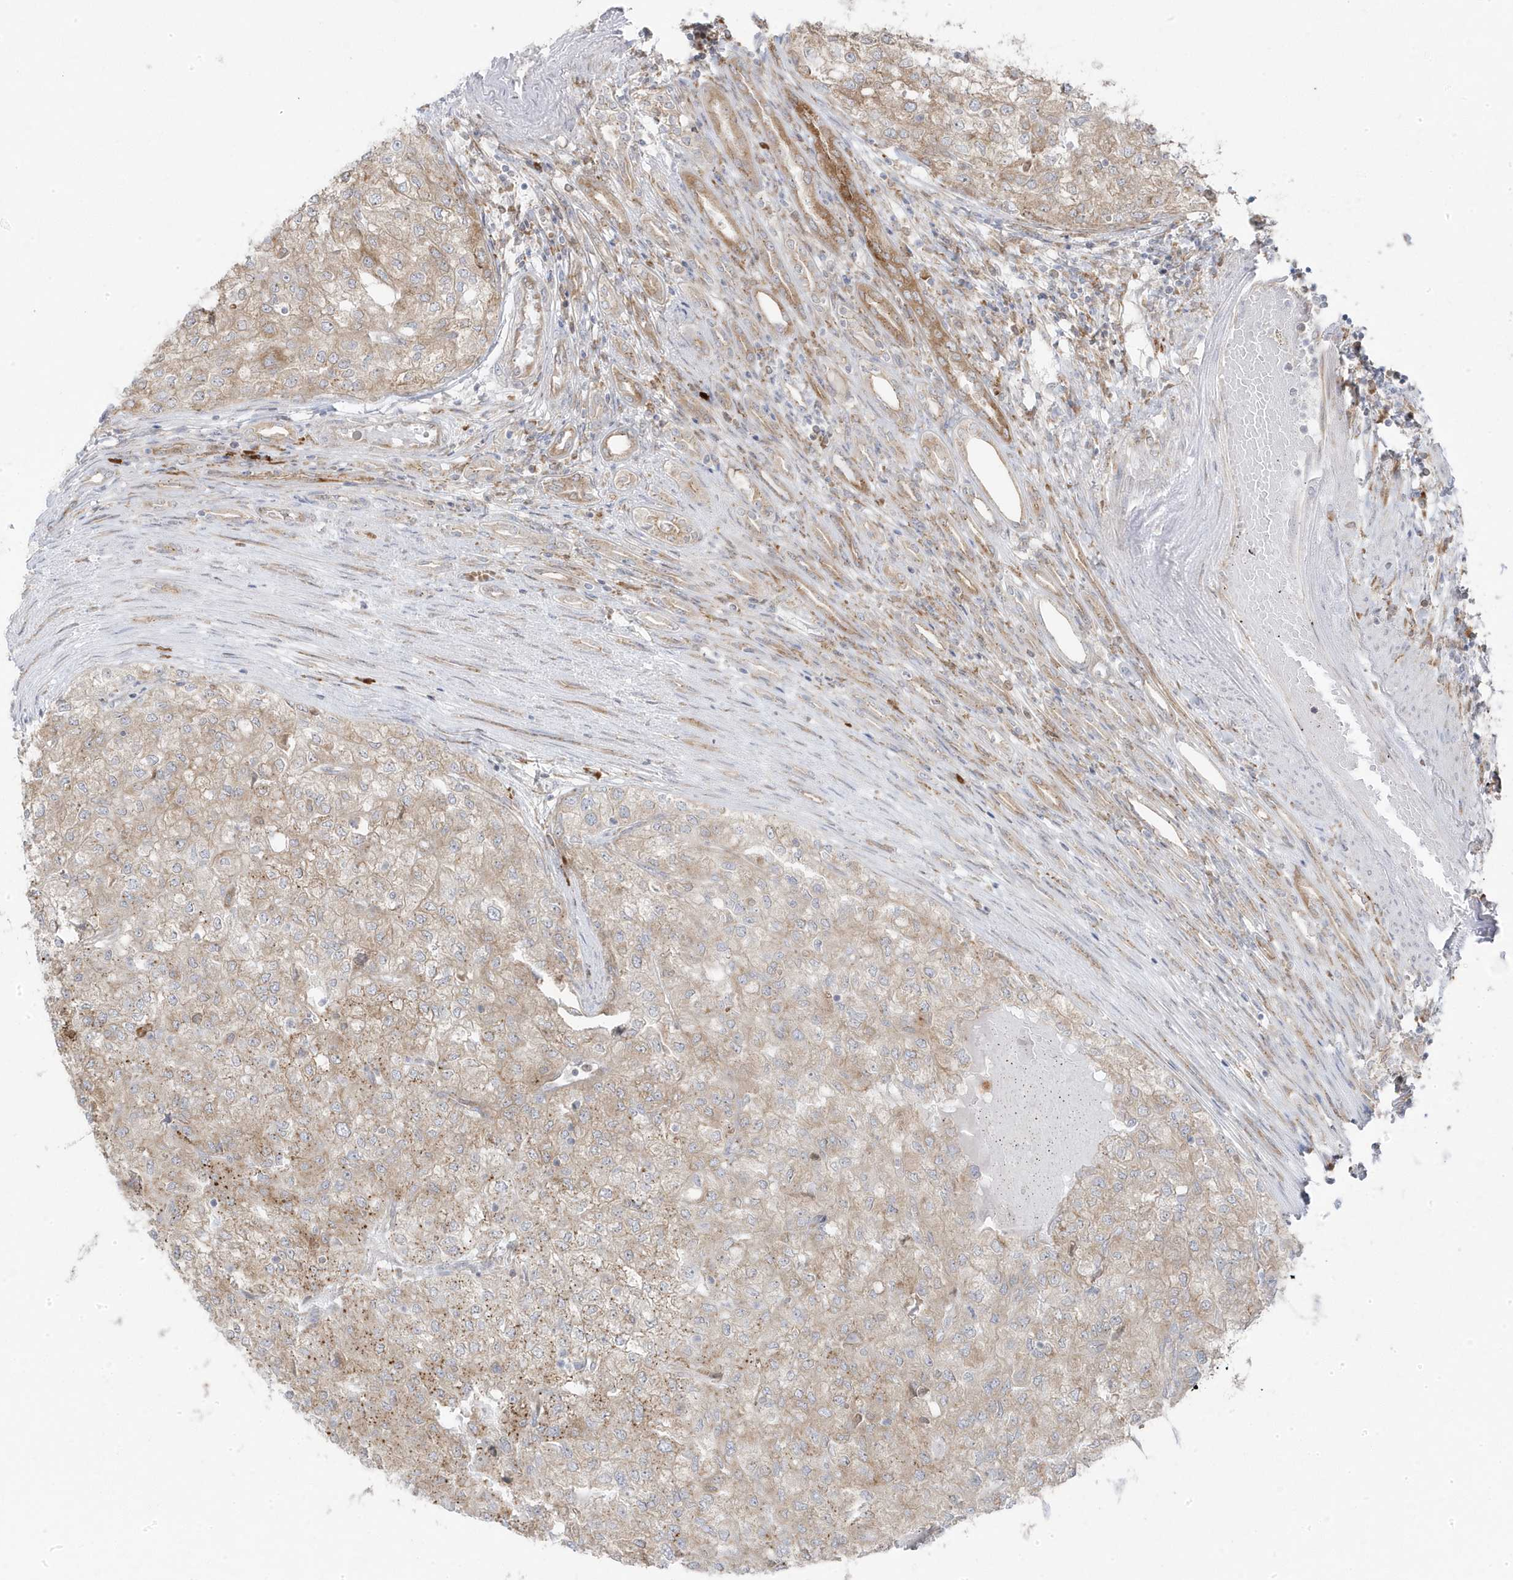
{"staining": {"intensity": "weak", "quantity": "<25%", "location": "cytoplasmic/membranous"}, "tissue": "renal cancer", "cell_type": "Tumor cells", "image_type": "cancer", "snomed": [{"axis": "morphology", "description": "Adenocarcinoma, NOS"}, {"axis": "topography", "description": "Kidney"}], "caption": "High power microscopy image of an immunohistochemistry (IHC) image of renal cancer, revealing no significant staining in tumor cells.", "gene": "ZNF654", "patient": {"sex": "female", "age": 54}}